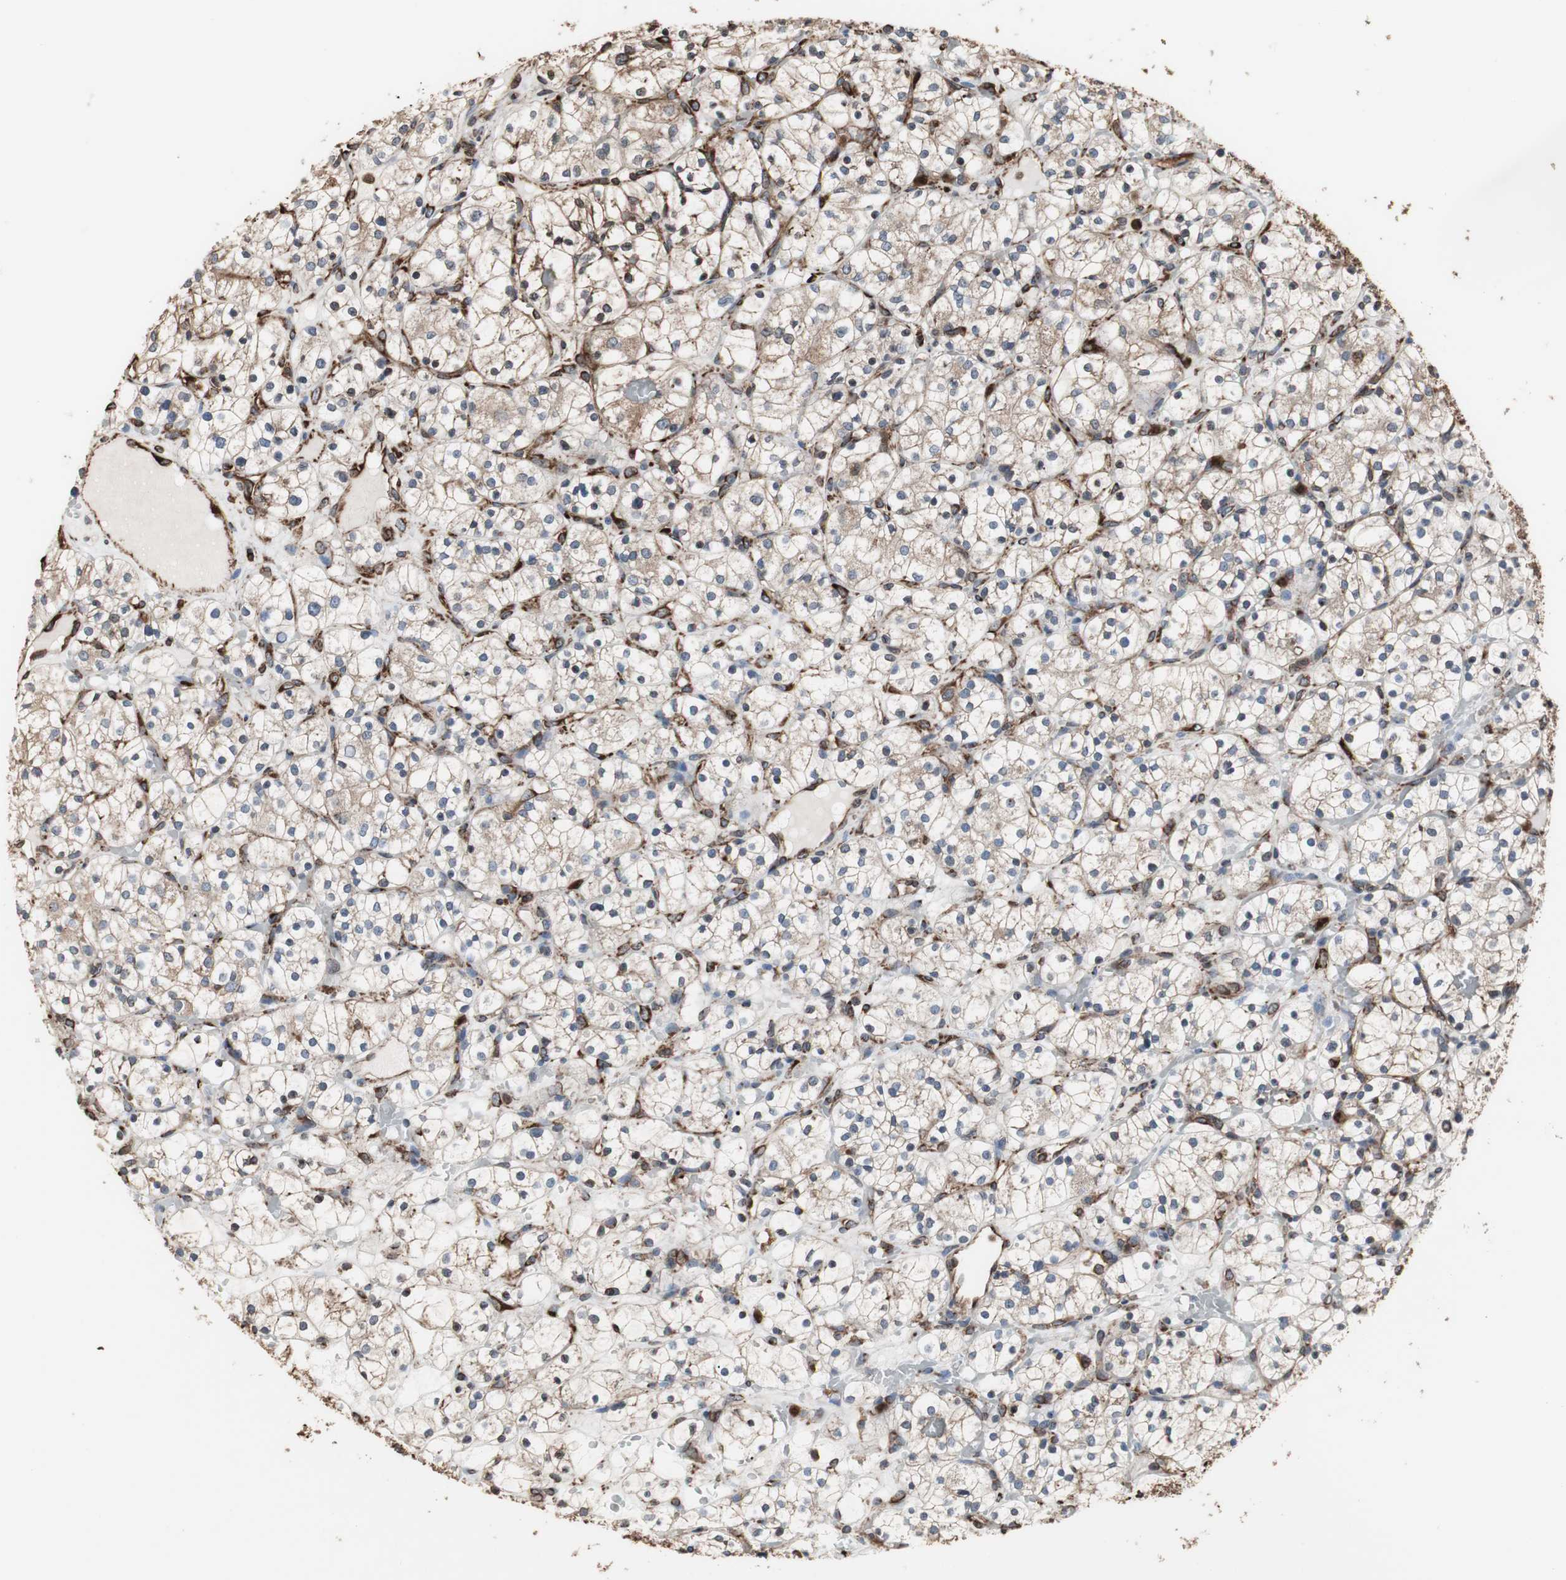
{"staining": {"intensity": "weak", "quantity": ">75%", "location": "cytoplasmic/membranous"}, "tissue": "renal cancer", "cell_type": "Tumor cells", "image_type": "cancer", "snomed": [{"axis": "morphology", "description": "Adenocarcinoma, NOS"}, {"axis": "topography", "description": "Kidney"}], "caption": "IHC (DAB (3,3'-diaminobenzidine)) staining of human renal cancer exhibits weak cytoplasmic/membranous protein expression in approximately >75% of tumor cells.", "gene": "CALU", "patient": {"sex": "female", "age": 60}}